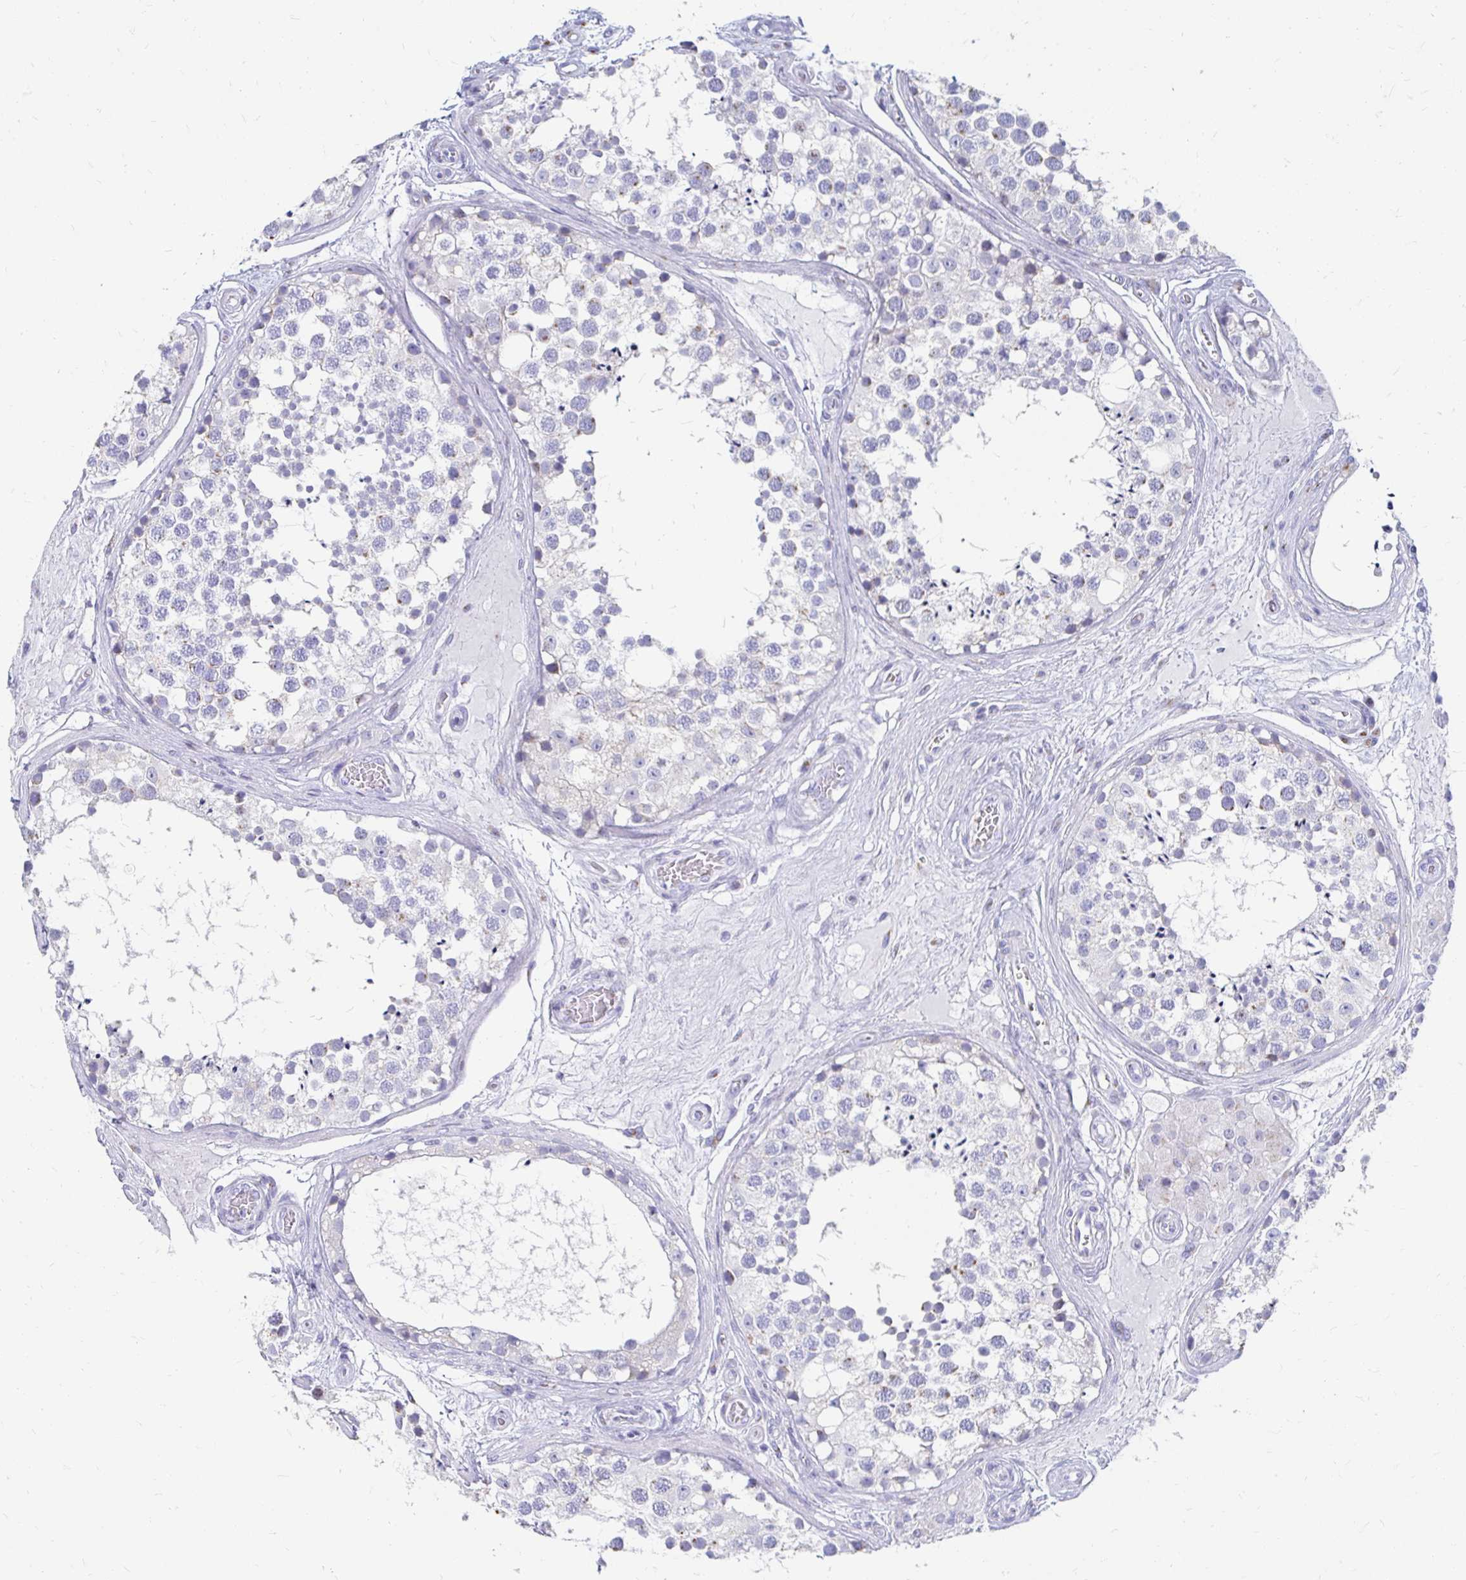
{"staining": {"intensity": "negative", "quantity": "none", "location": "none"}, "tissue": "testis", "cell_type": "Cells in seminiferous ducts", "image_type": "normal", "snomed": [{"axis": "morphology", "description": "Normal tissue, NOS"}, {"axis": "morphology", "description": "Seminoma, NOS"}, {"axis": "topography", "description": "Testis"}], "caption": "Cells in seminiferous ducts show no significant protein staining in normal testis. Brightfield microscopy of immunohistochemistry stained with DAB (brown) and hematoxylin (blue), captured at high magnification.", "gene": "PAGE4", "patient": {"sex": "male", "age": 65}}